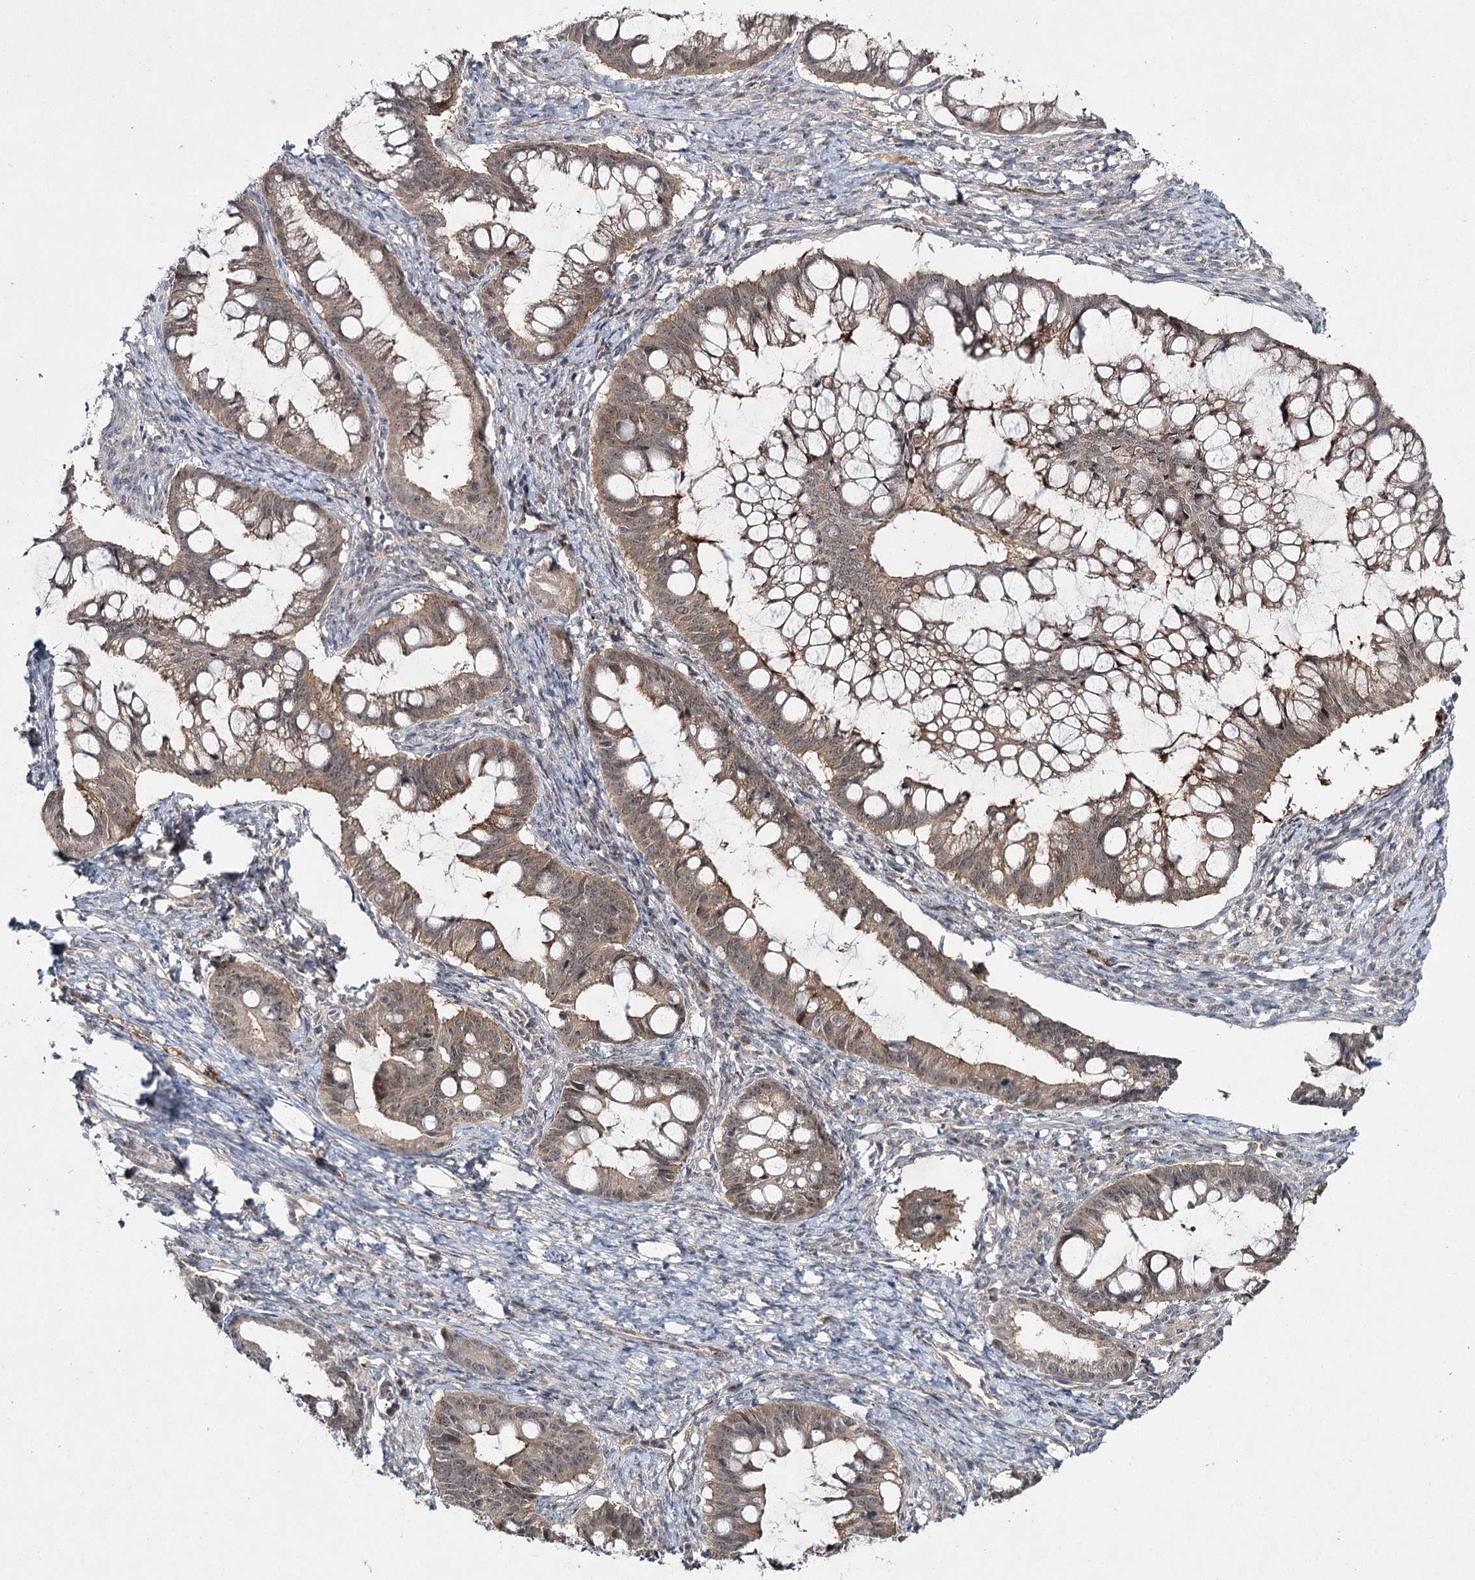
{"staining": {"intensity": "moderate", "quantity": ">75%", "location": "cytoplasmic/membranous,nuclear"}, "tissue": "ovarian cancer", "cell_type": "Tumor cells", "image_type": "cancer", "snomed": [{"axis": "morphology", "description": "Cystadenocarcinoma, mucinous, NOS"}, {"axis": "topography", "description": "Ovary"}], "caption": "Brown immunohistochemical staining in ovarian cancer (mucinous cystadenocarcinoma) displays moderate cytoplasmic/membranous and nuclear positivity in approximately >75% of tumor cells.", "gene": "WDR44", "patient": {"sex": "female", "age": 73}}